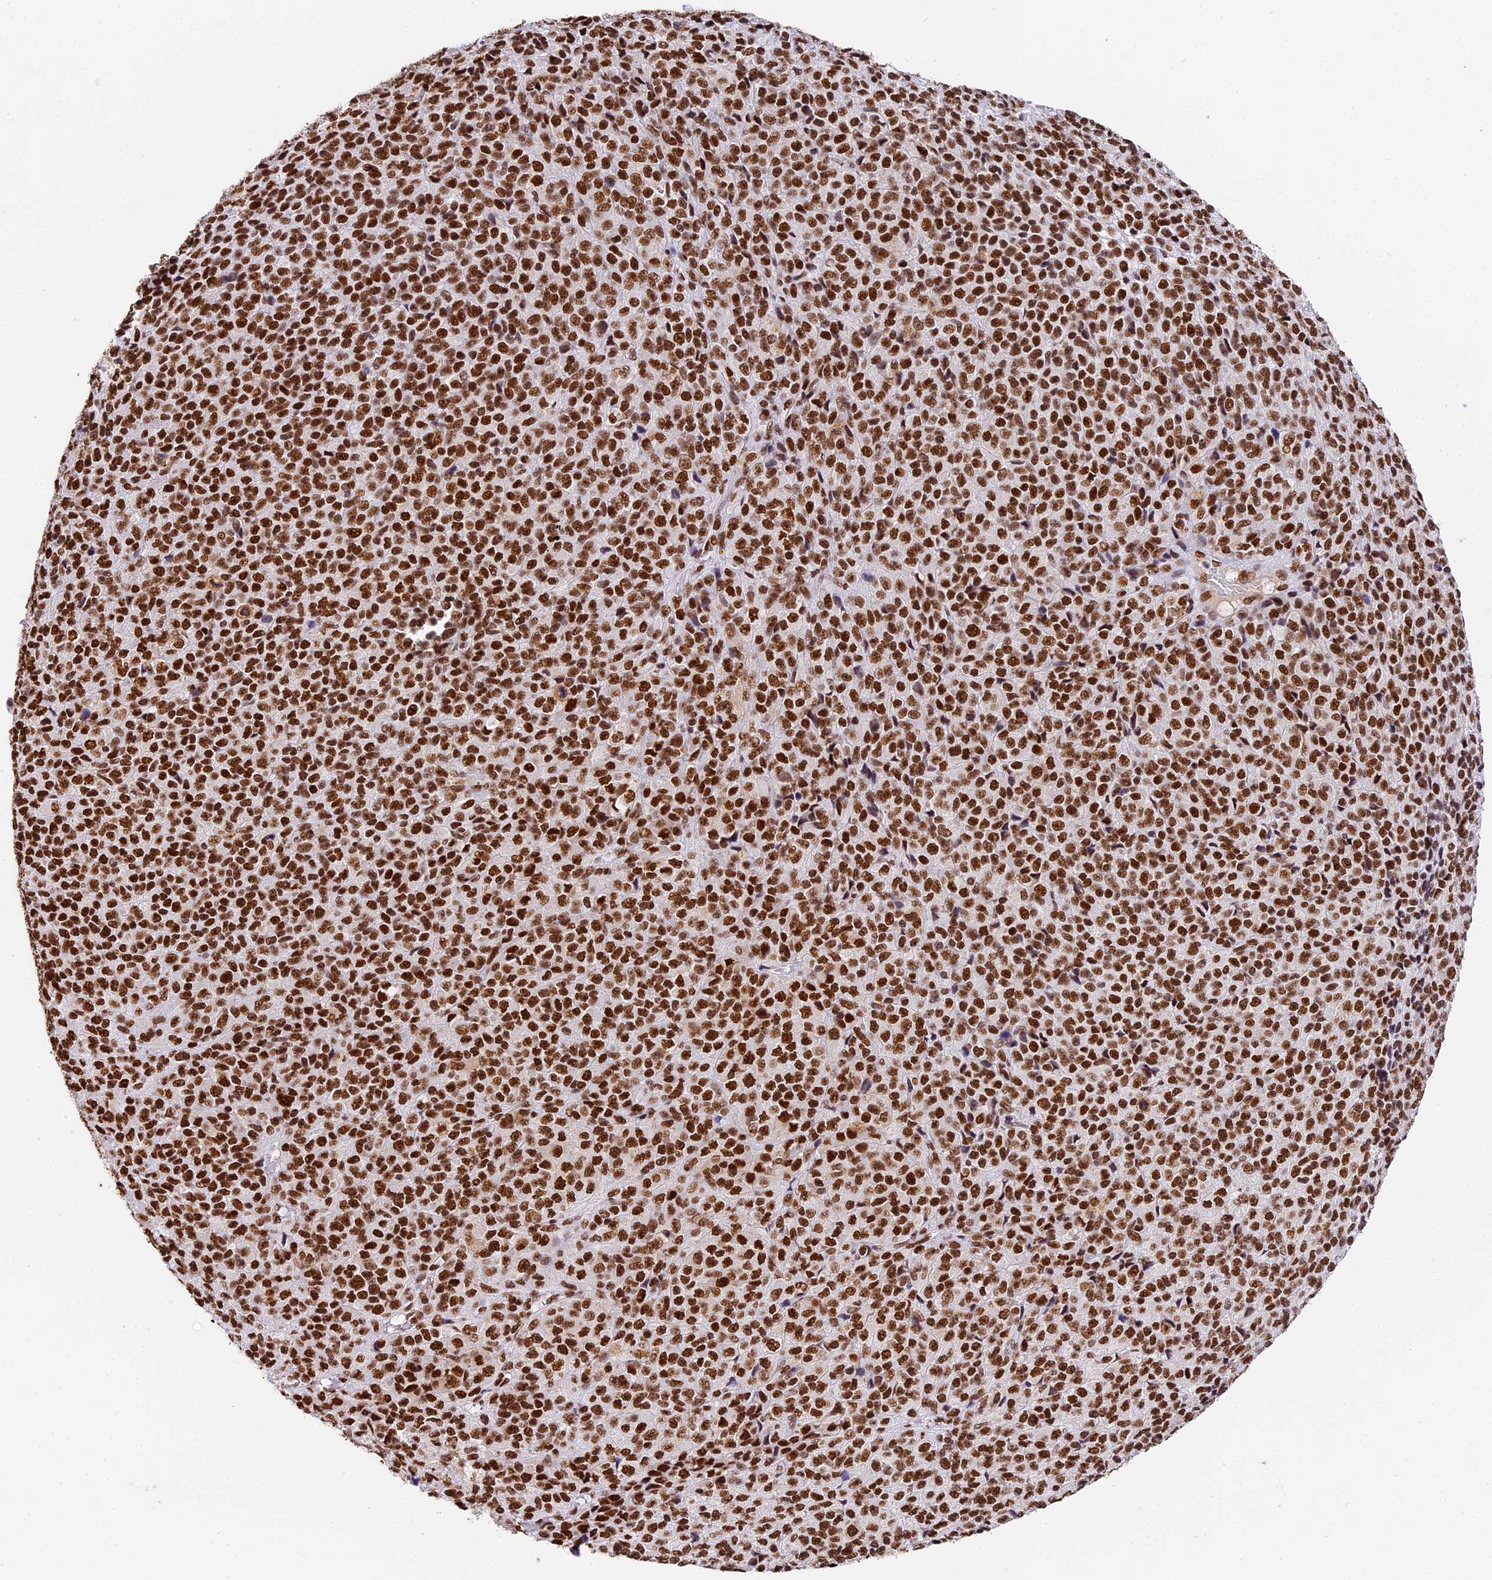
{"staining": {"intensity": "strong", "quantity": ">75%", "location": "nuclear"}, "tissue": "melanoma", "cell_type": "Tumor cells", "image_type": "cancer", "snomed": [{"axis": "morphology", "description": "Malignant melanoma, Metastatic site"}, {"axis": "topography", "description": "Brain"}], "caption": "A brown stain labels strong nuclear positivity of a protein in melanoma tumor cells.", "gene": "SBNO1", "patient": {"sex": "female", "age": 56}}